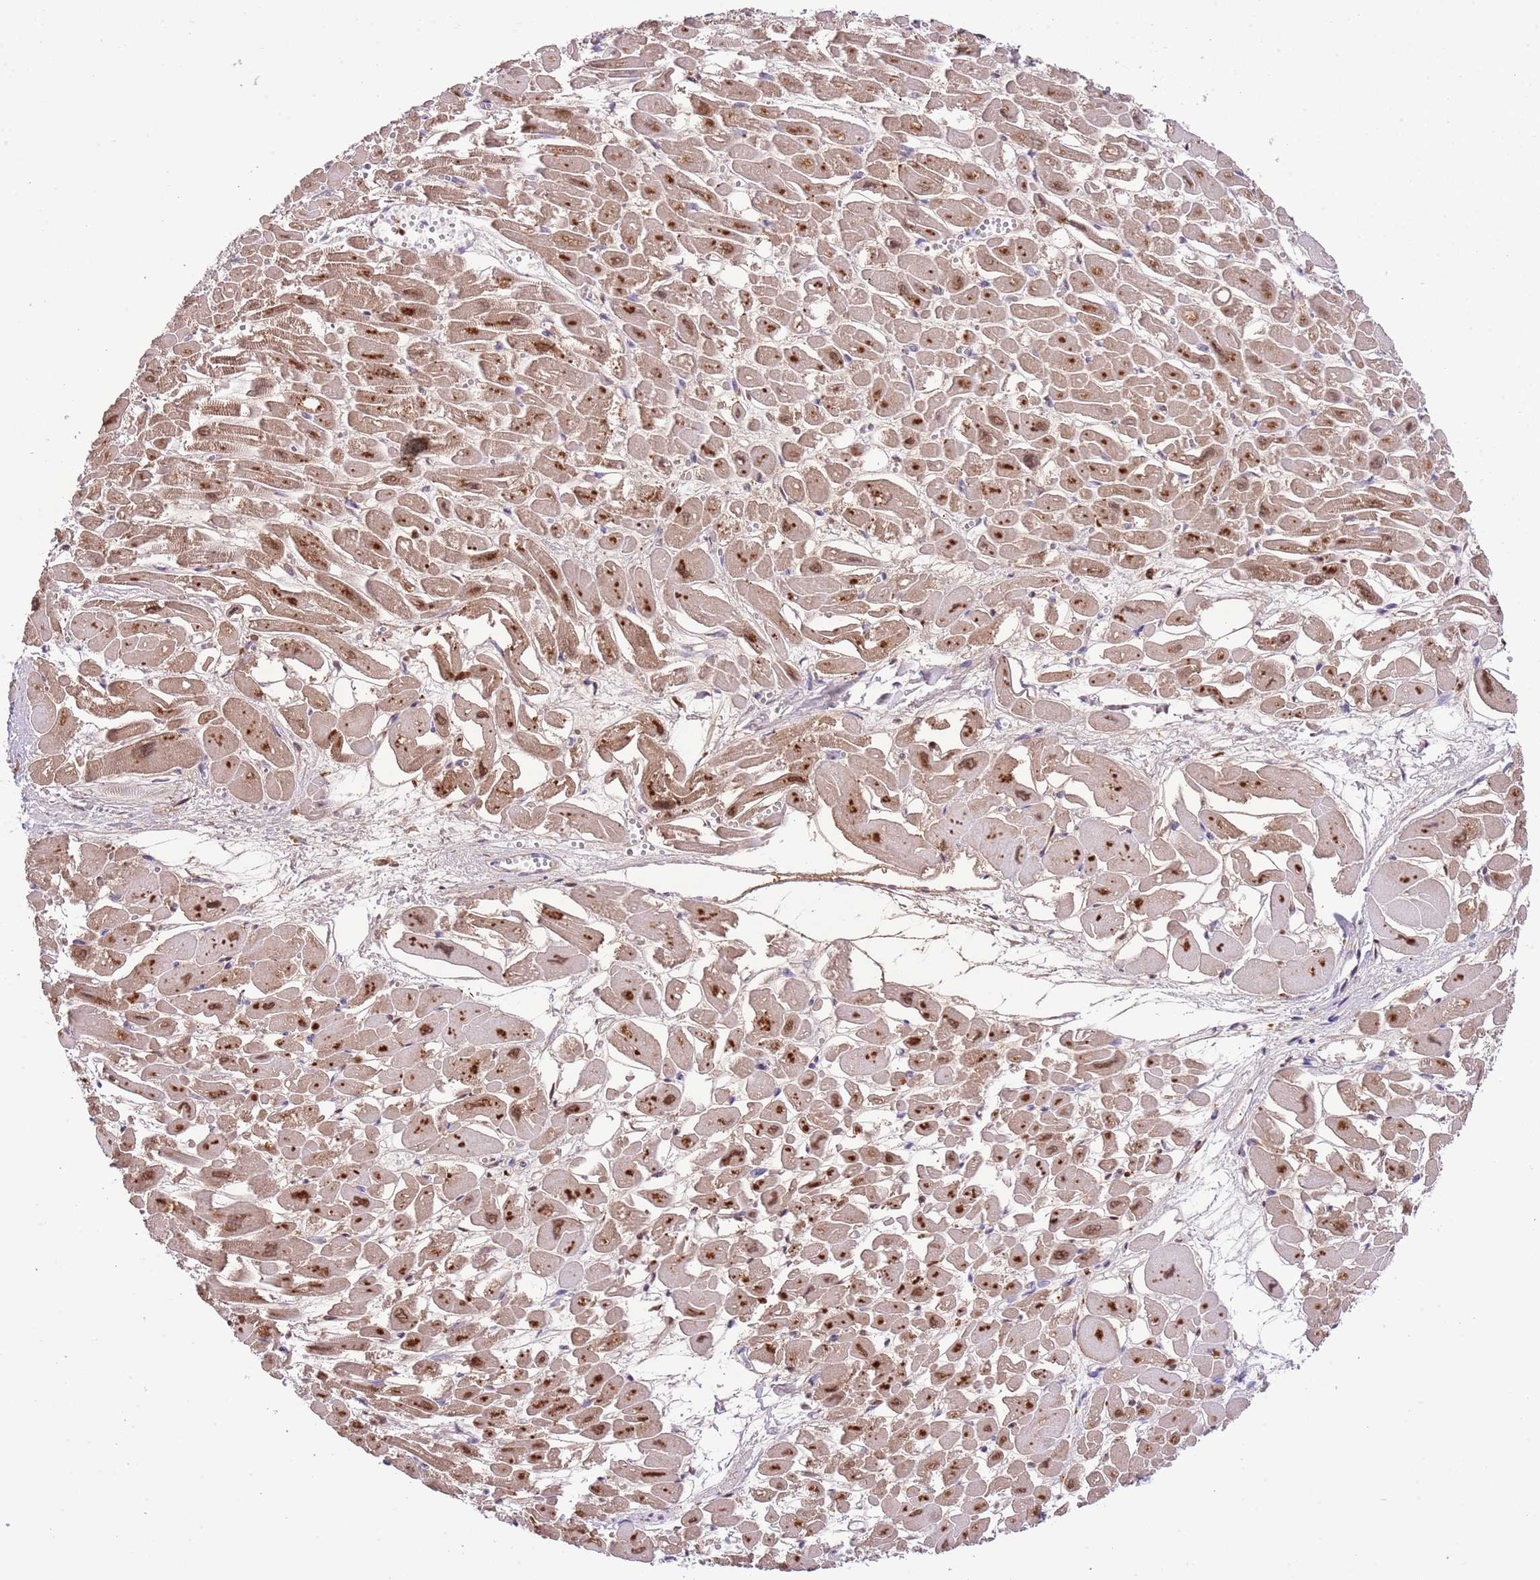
{"staining": {"intensity": "moderate", "quantity": "25%-75%", "location": "cytoplasmic/membranous"}, "tissue": "heart muscle", "cell_type": "Cardiomyocytes", "image_type": "normal", "snomed": [{"axis": "morphology", "description": "Normal tissue, NOS"}, {"axis": "topography", "description": "Heart"}], "caption": "Protein staining reveals moderate cytoplasmic/membranous positivity in about 25%-75% of cardiomyocytes in unremarkable heart muscle.", "gene": "MIDN", "patient": {"sex": "male", "age": 54}}